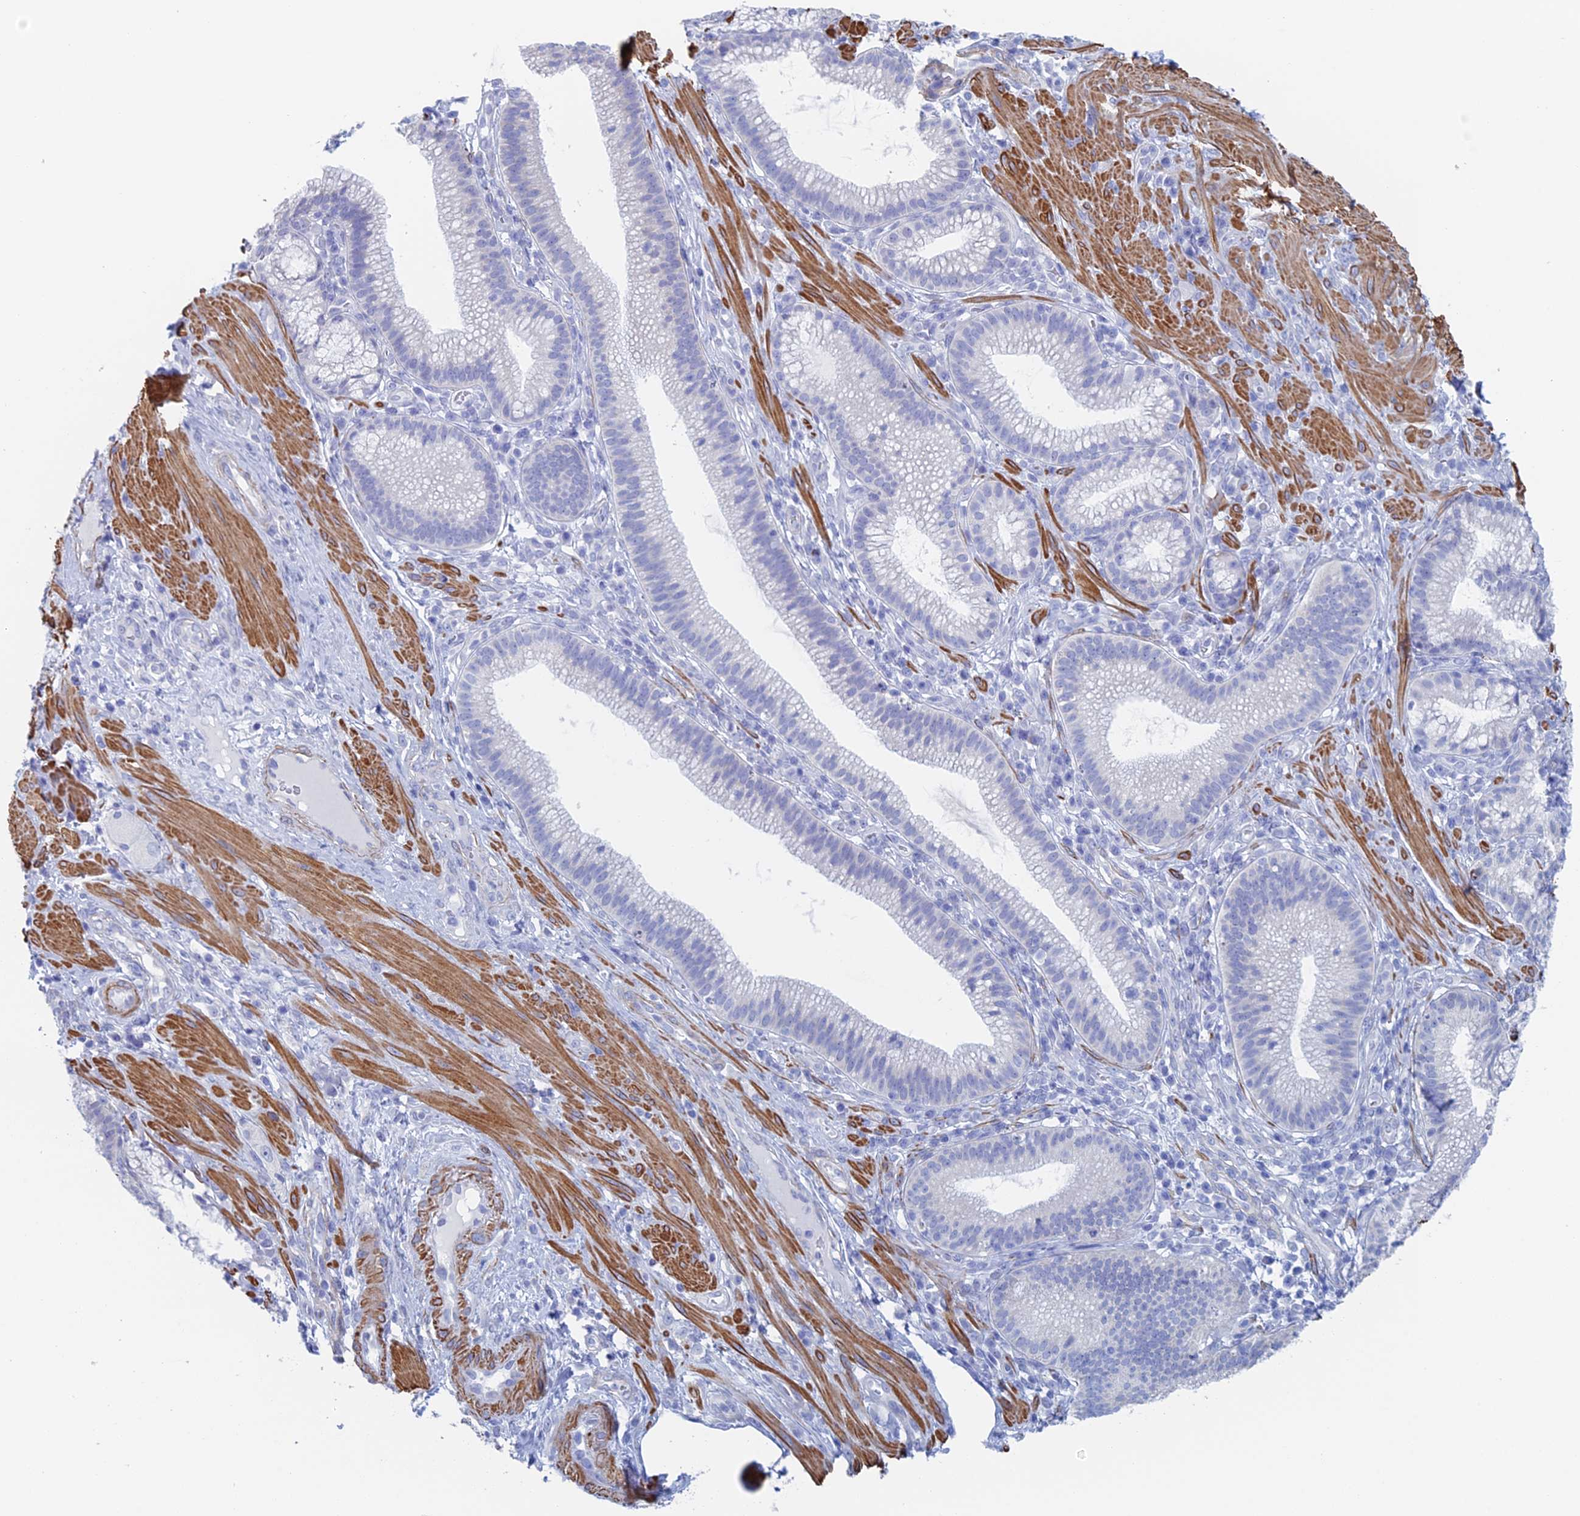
{"staining": {"intensity": "negative", "quantity": "none", "location": "none"}, "tissue": "pancreatic cancer", "cell_type": "Tumor cells", "image_type": "cancer", "snomed": [{"axis": "morphology", "description": "Adenocarcinoma, NOS"}, {"axis": "topography", "description": "Pancreas"}], "caption": "IHC histopathology image of pancreatic cancer (adenocarcinoma) stained for a protein (brown), which reveals no positivity in tumor cells.", "gene": "KCNK18", "patient": {"sex": "male", "age": 72}}